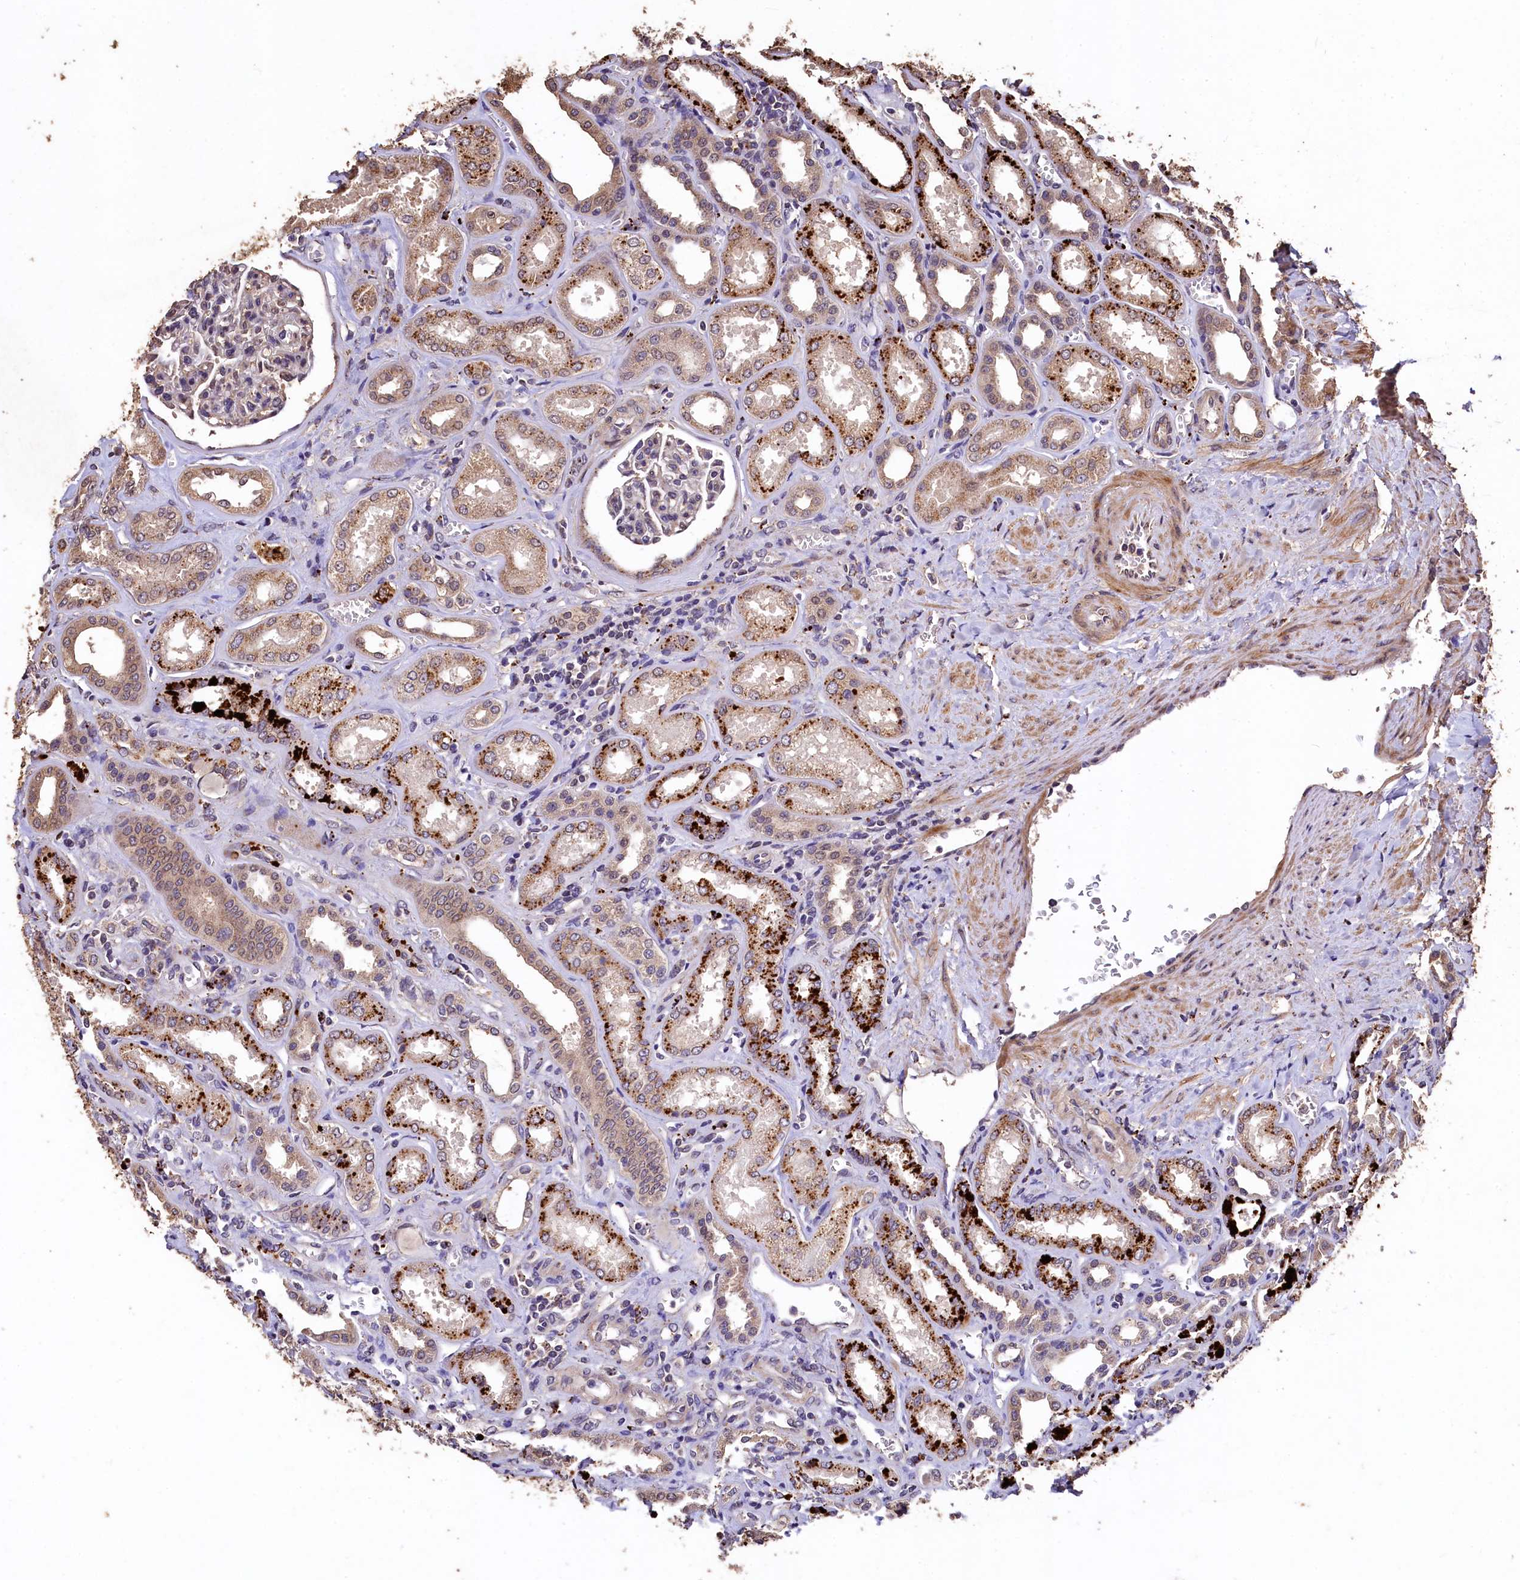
{"staining": {"intensity": "weak", "quantity": "<25%", "location": "cytoplasmic/membranous"}, "tissue": "kidney", "cell_type": "Cells in glomeruli", "image_type": "normal", "snomed": [{"axis": "morphology", "description": "Normal tissue, NOS"}, {"axis": "morphology", "description": "Adenocarcinoma, NOS"}, {"axis": "topography", "description": "Kidney"}], "caption": "A photomicrograph of kidney stained for a protein demonstrates no brown staining in cells in glomeruli.", "gene": "LSM4", "patient": {"sex": "female", "age": 68}}